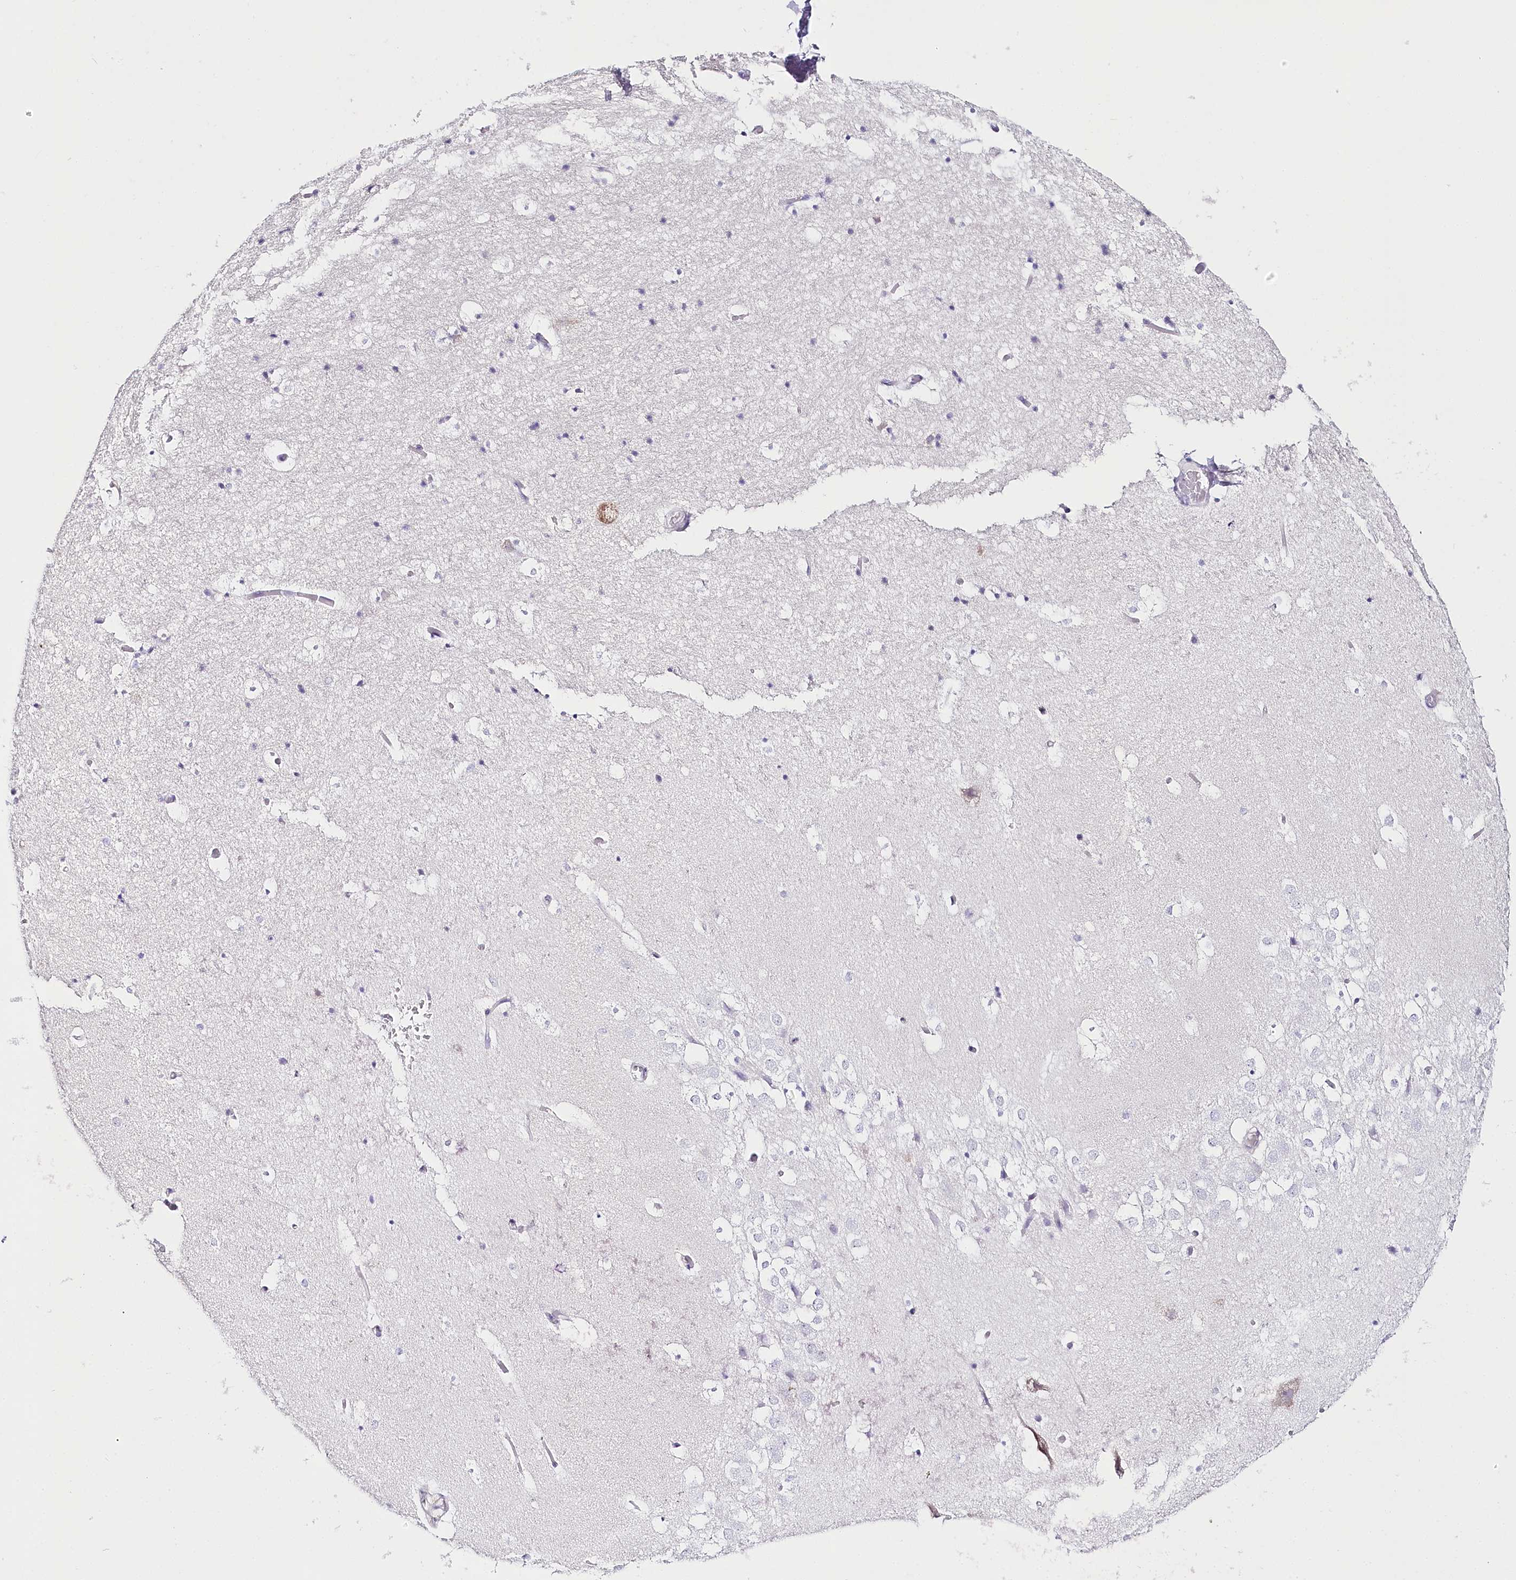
{"staining": {"intensity": "negative", "quantity": "none", "location": "none"}, "tissue": "hippocampus", "cell_type": "Glial cells", "image_type": "normal", "snomed": [{"axis": "morphology", "description": "Normal tissue, NOS"}, {"axis": "topography", "description": "Hippocampus"}], "caption": "Human hippocampus stained for a protein using IHC reveals no staining in glial cells.", "gene": "CSN3", "patient": {"sex": "female", "age": 52}}